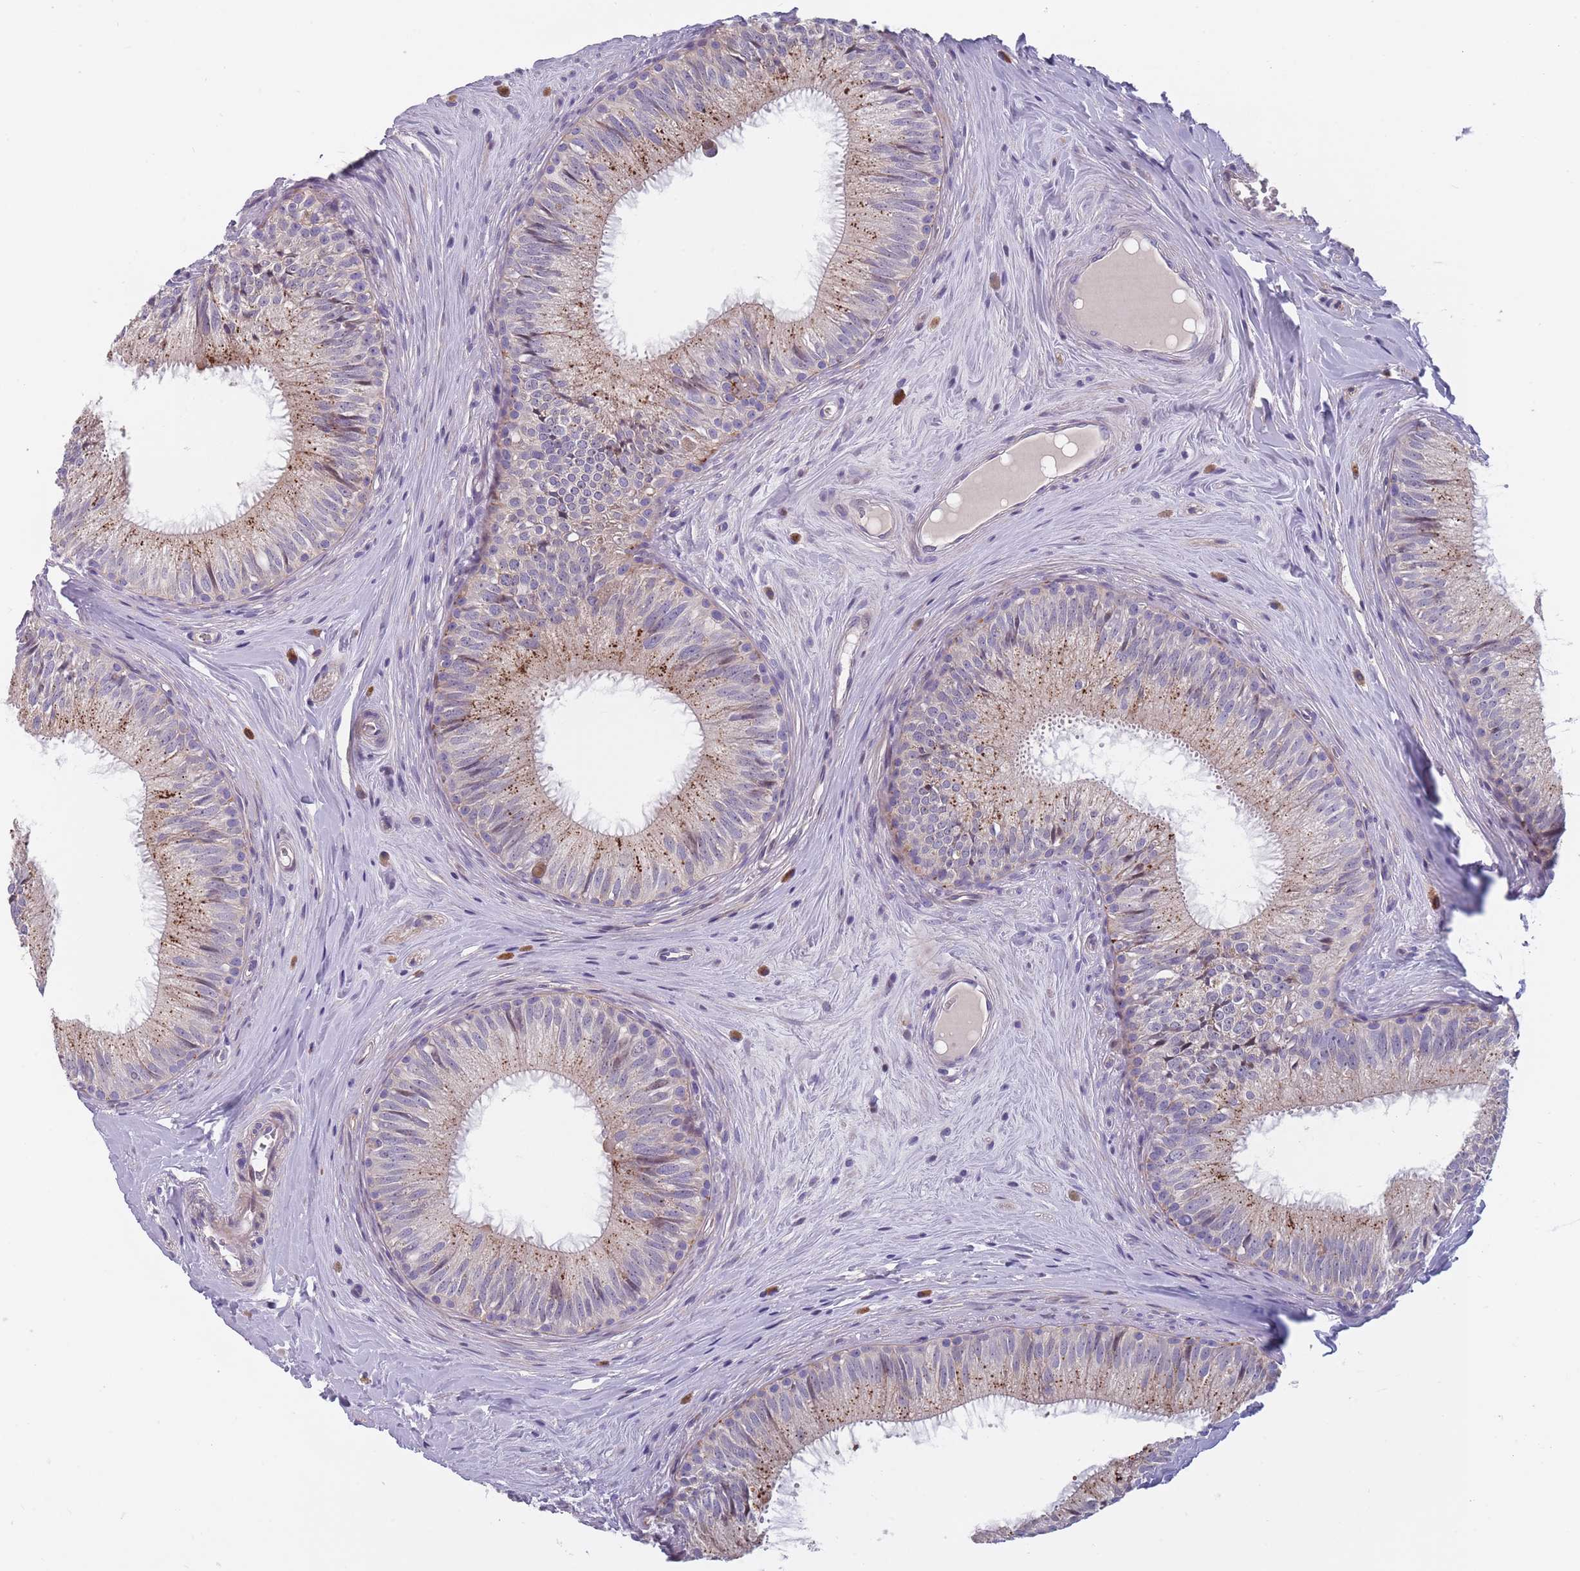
{"staining": {"intensity": "strong", "quantity": "25%-75%", "location": "cytoplasmic/membranous"}, "tissue": "epididymis", "cell_type": "Glandular cells", "image_type": "normal", "snomed": [{"axis": "morphology", "description": "Normal tissue, NOS"}, {"axis": "topography", "description": "Epididymis"}], "caption": "Glandular cells exhibit strong cytoplasmic/membranous staining in approximately 25%-75% of cells in unremarkable epididymis. Nuclei are stained in blue.", "gene": "FAM83F", "patient": {"sex": "male", "age": 34}}